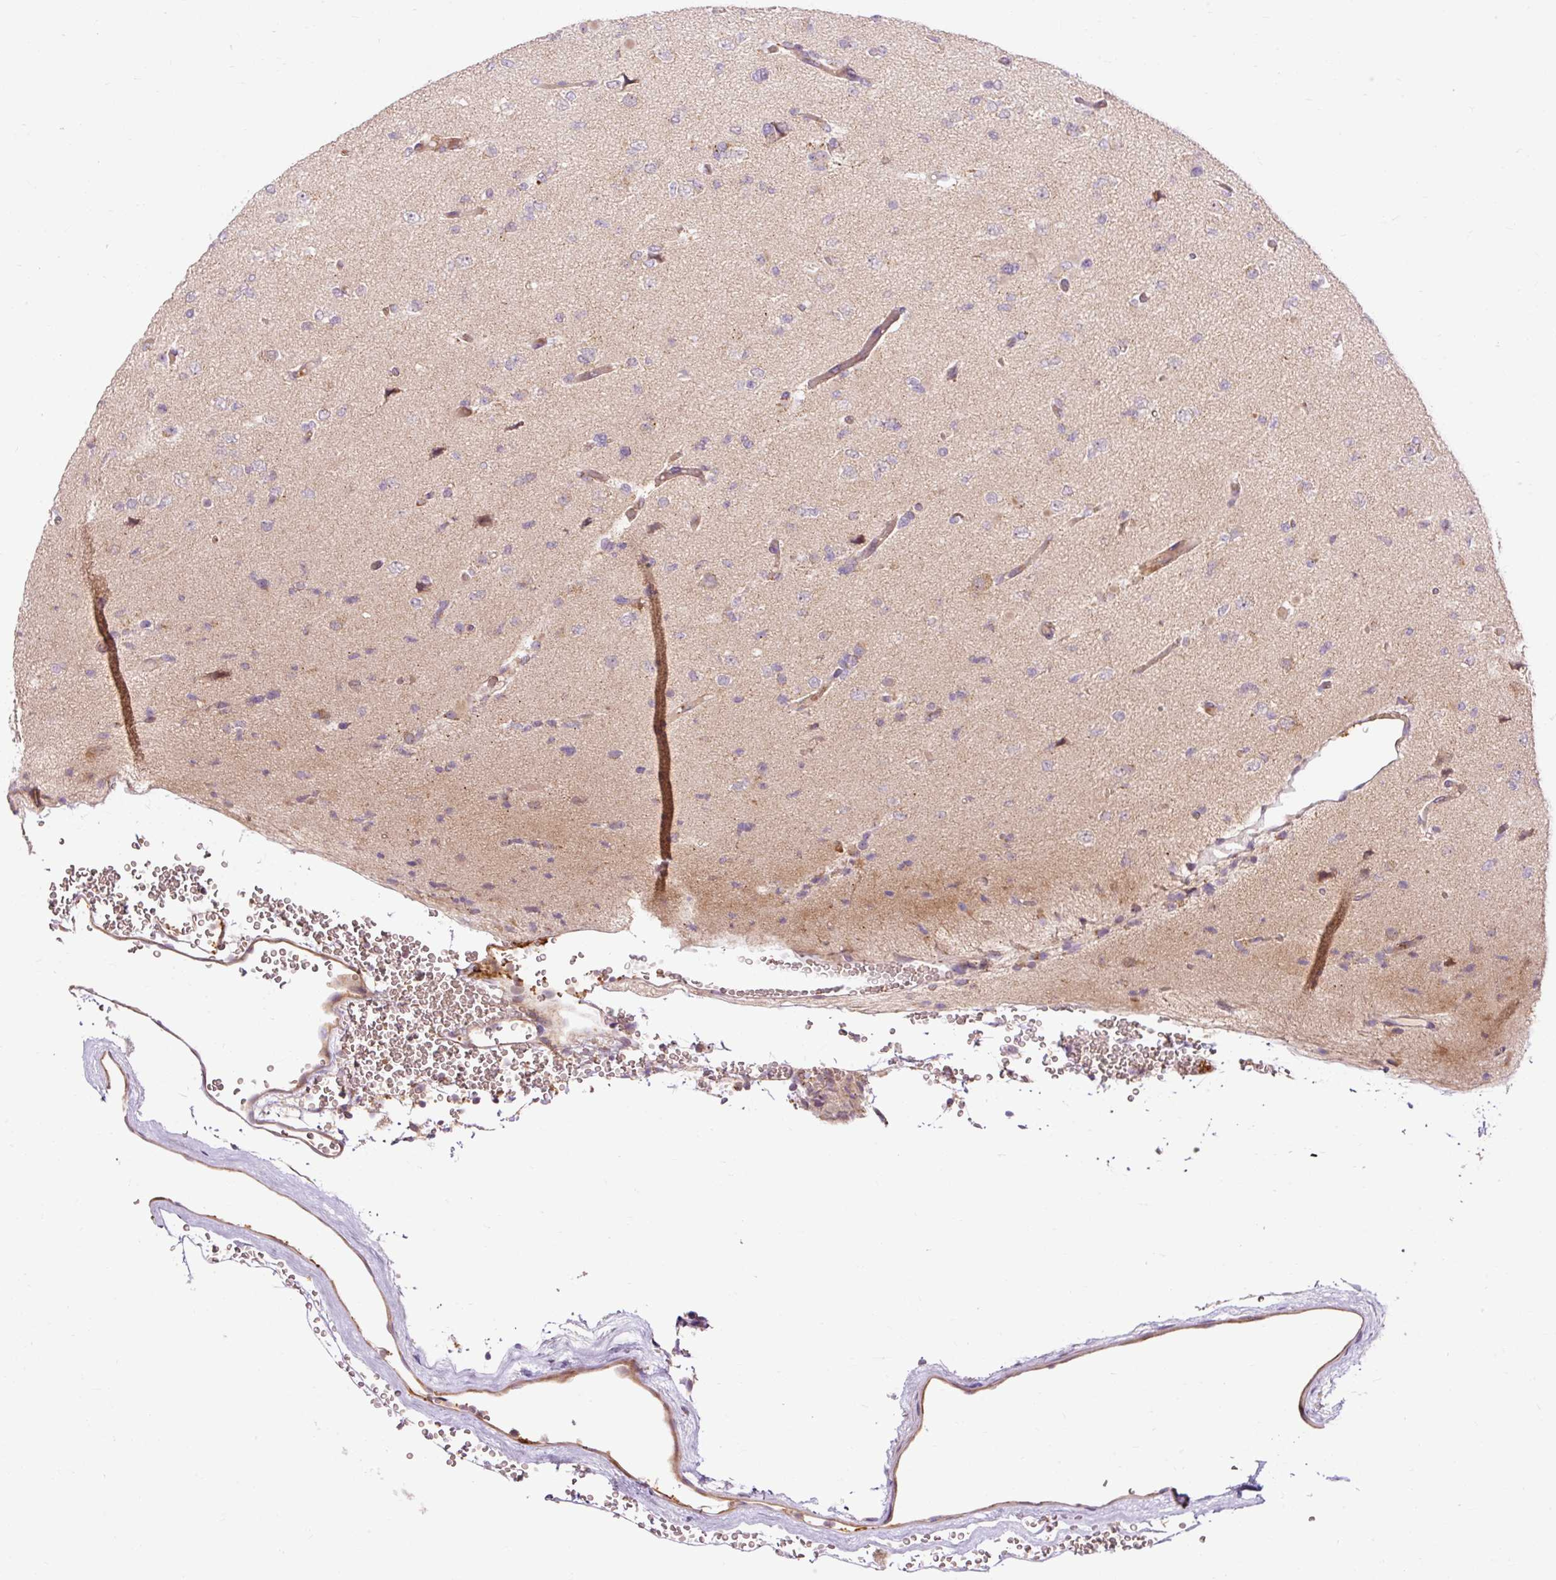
{"staining": {"intensity": "negative", "quantity": "none", "location": "none"}, "tissue": "glioma", "cell_type": "Tumor cells", "image_type": "cancer", "snomed": [{"axis": "morphology", "description": "Glioma, malignant, Low grade"}, {"axis": "topography", "description": "Brain"}], "caption": "Immunohistochemistry image of neoplastic tissue: human glioma stained with DAB demonstrates no significant protein staining in tumor cells.", "gene": "RIPOR3", "patient": {"sex": "female", "age": 22}}